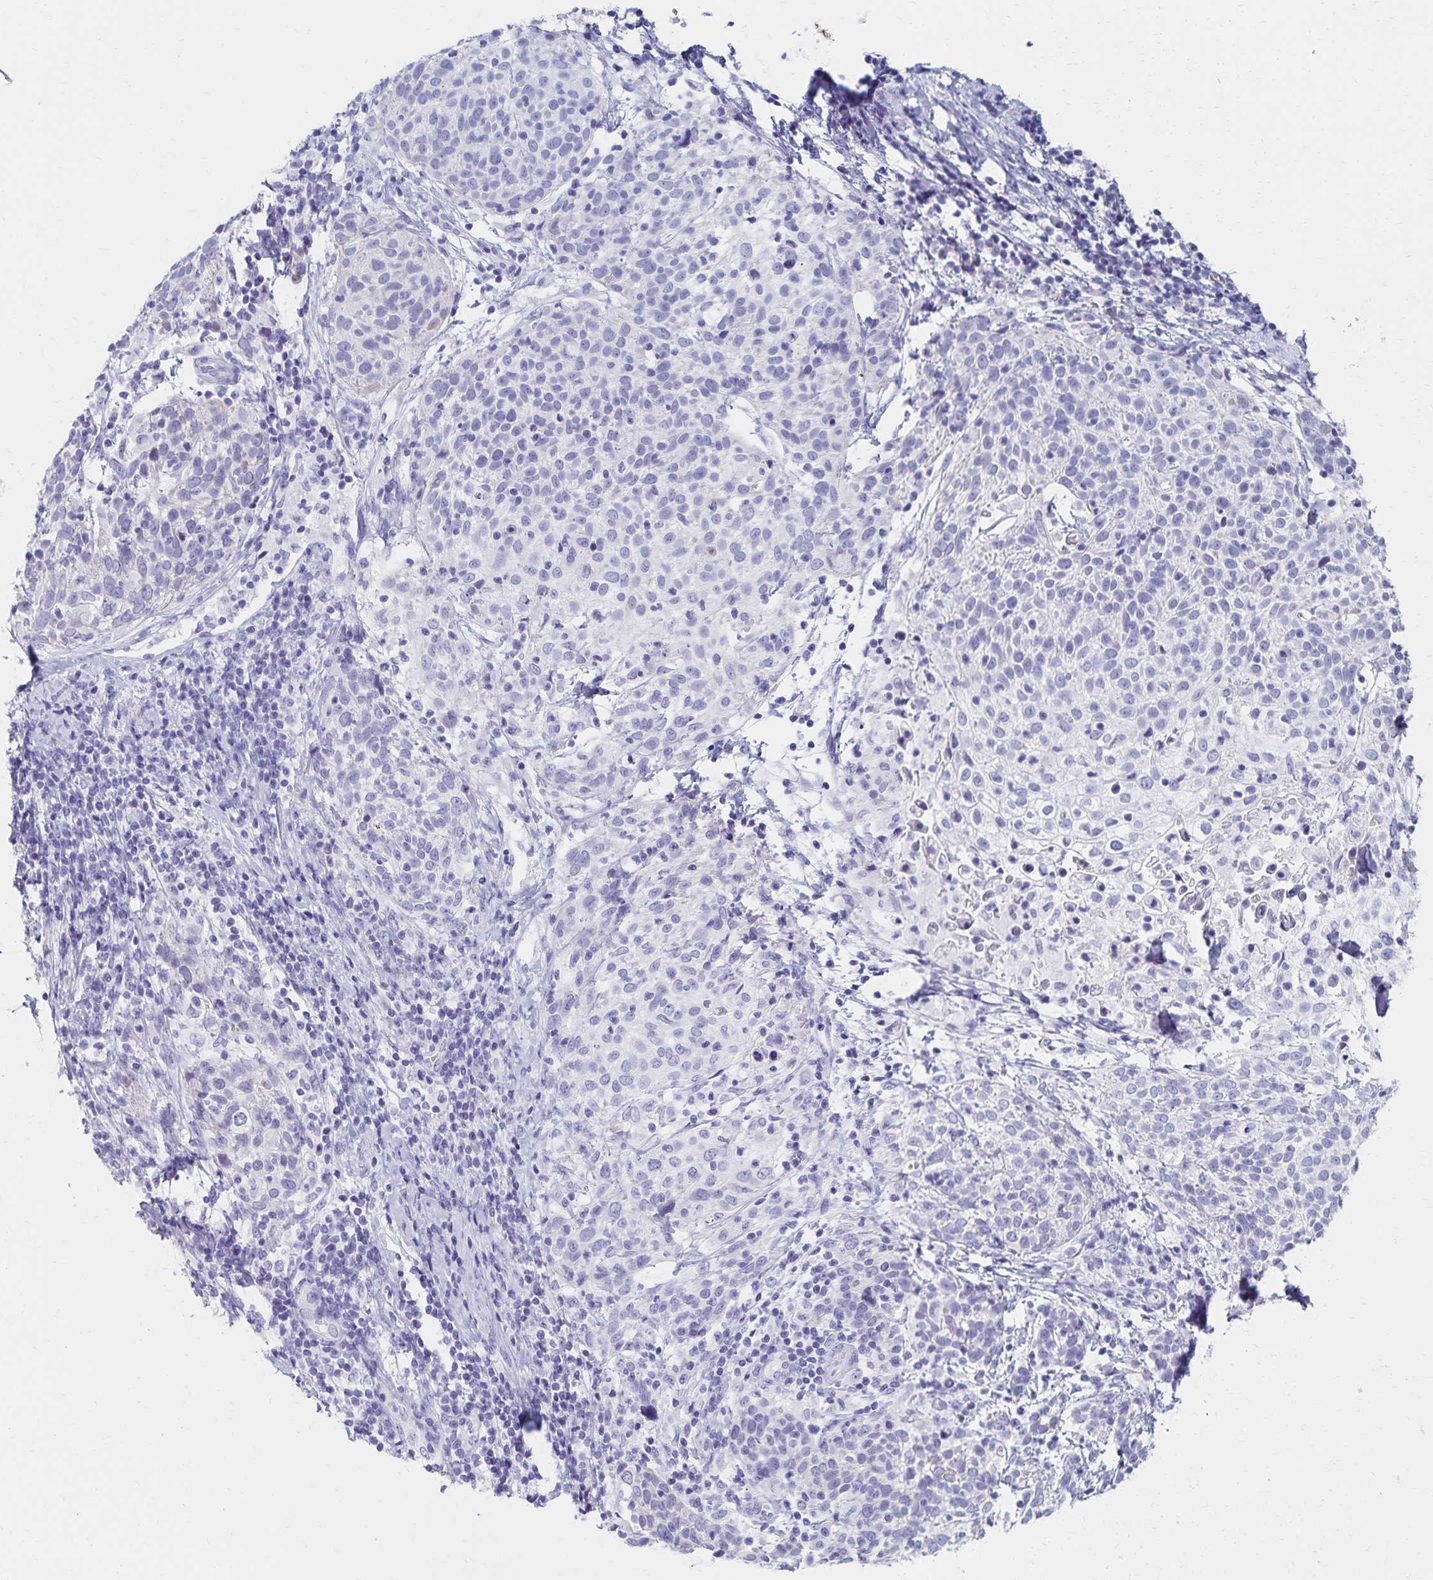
{"staining": {"intensity": "negative", "quantity": "none", "location": "none"}, "tissue": "cervical cancer", "cell_type": "Tumor cells", "image_type": "cancer", "snomed": [{"axis": "morphology", "description": "Squamous cell carcinoma, NOS"}, {"axis": "topography", "description": "Cervix"}], "caption": "High power microscopy image of an IHC micrograph of squamous cell carcinoma (cervical), revealing no significant expression in tumor cells.", "gene": "C2orf50", "patient": {"sex": "female", "age": 61}}